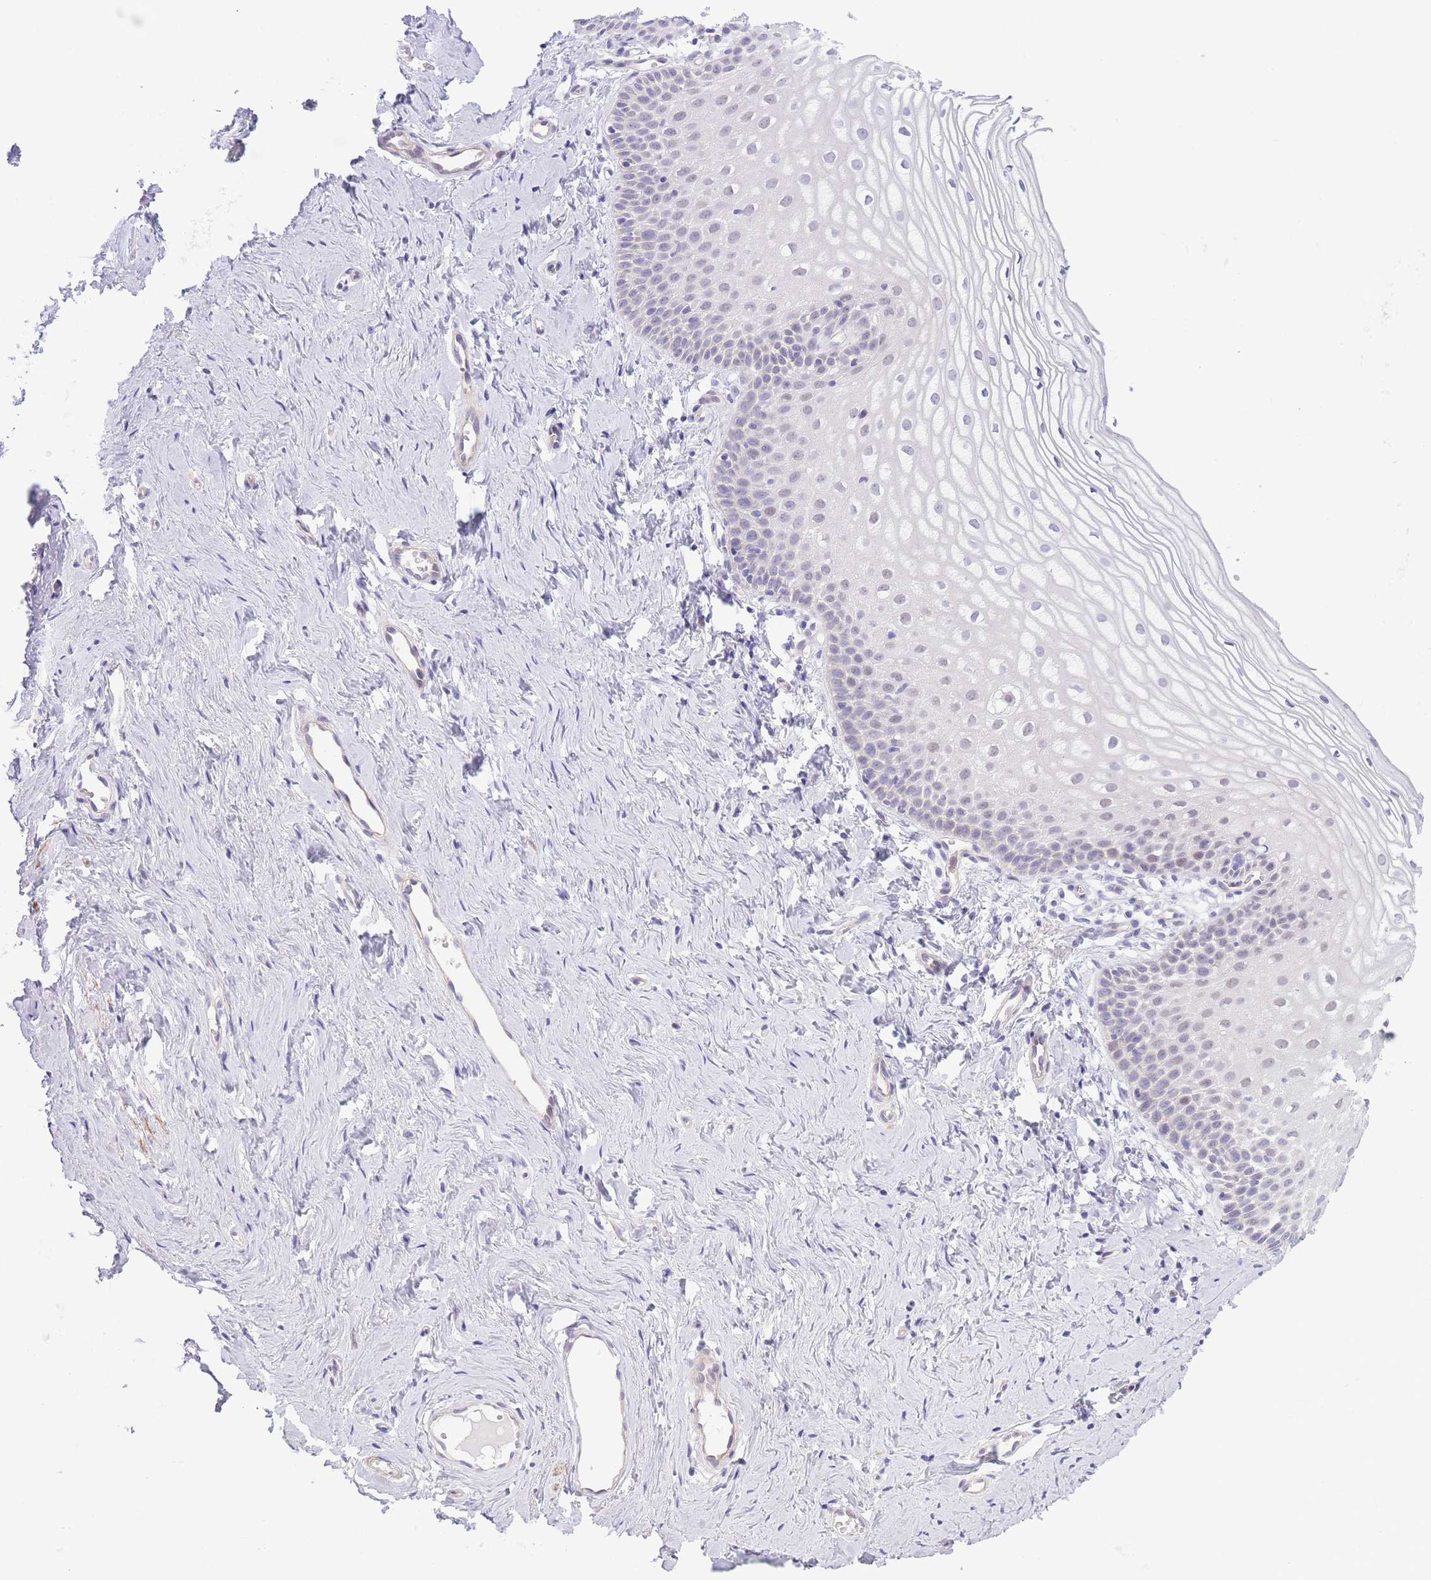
{"staining": {"intensity": "weak", "quantity": "<25%", "location": "cytoplasmic/membranous"}, "tissue": "vagina", "cell_type": "Squamous epithelial cells", "image_type": "normal", "snomed": [{"axis": "morphology", "description": "Normal tissue, NOS"}, {"axis": "topography", "description": "Vagina"}], "caption": "An IHC histopathology image of benign vagina is shown. There is no staining in squamous epithelial cells of vagina.", "gene": "C9orf152", "patient": {"sex": "female", "age": 56}}